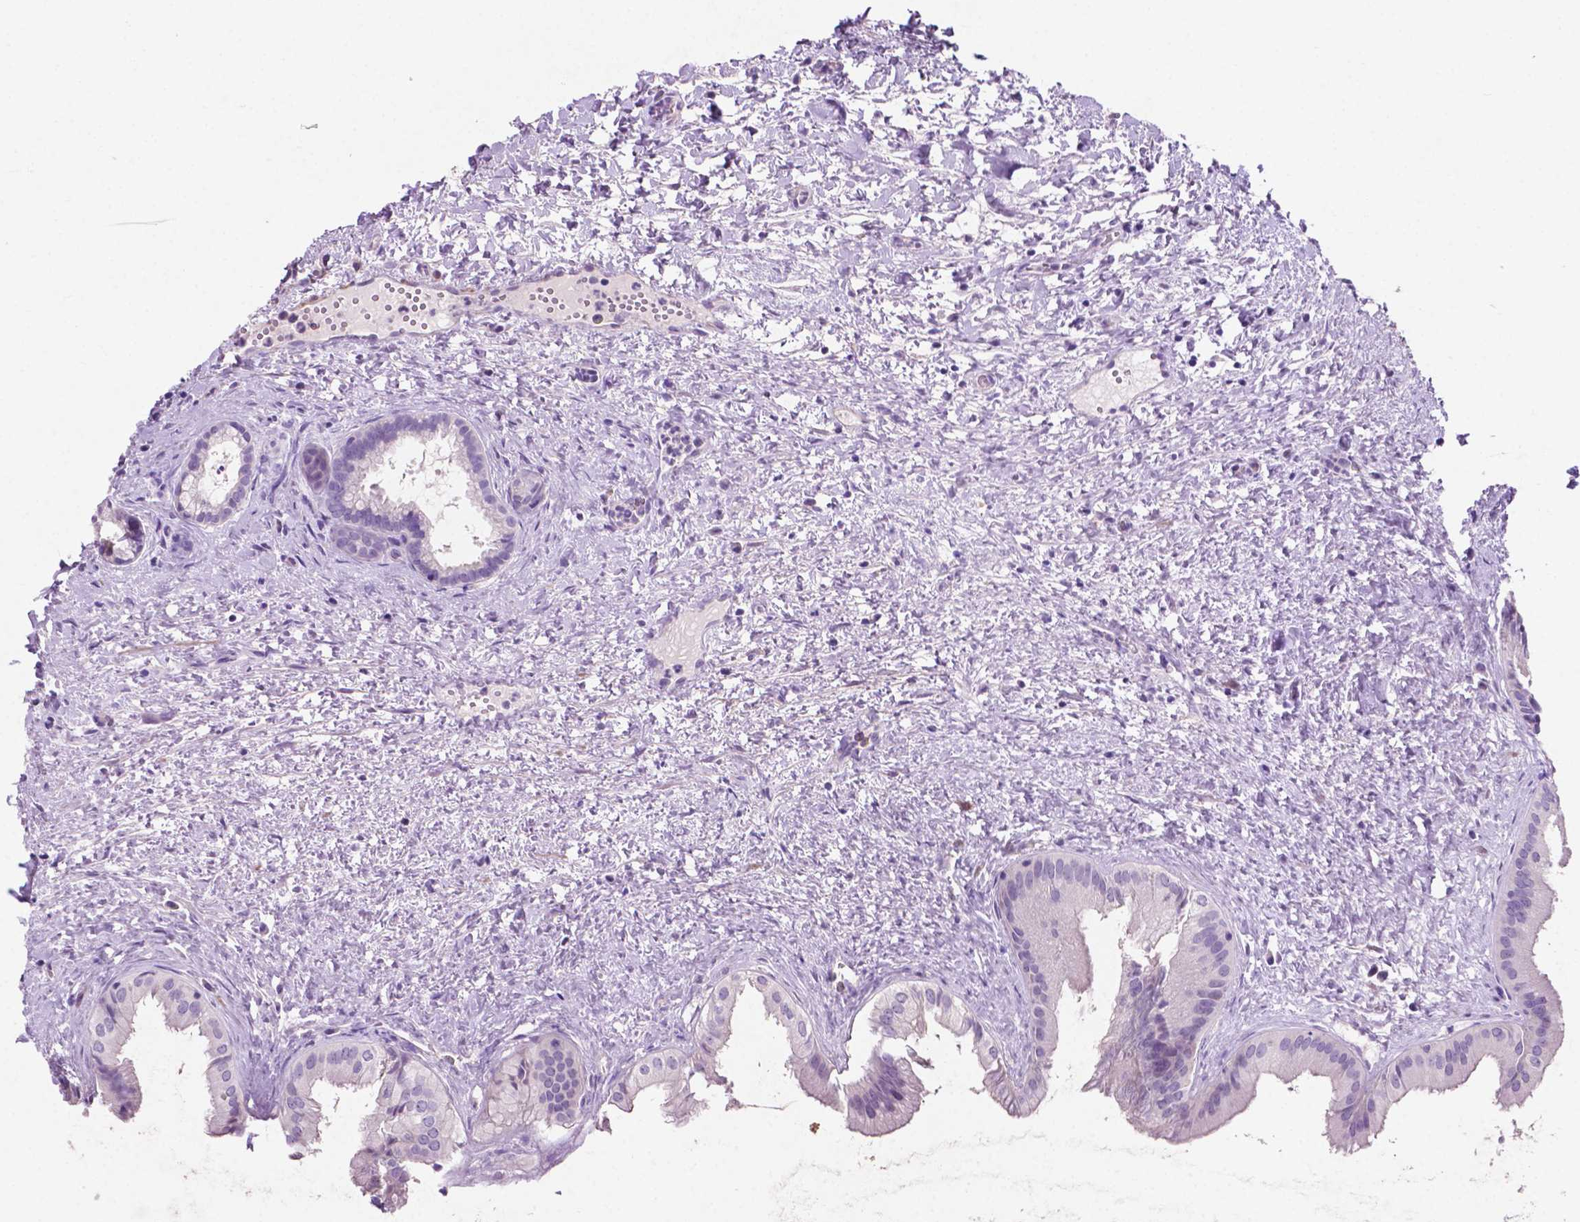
{"staining": {"intensity": "negative", "quantity": "none", "location": "none"}, "tissue": "gallbladder", "cell_type": "Glandular cells", "image_type": "normal", "snomed": [{"axis": "morphology", "description": "Normal tissue, NOS"}, {"axis": "topography", "description": "Gallbladder"}], "caption": "This is an immunohistochemistry photomicrograph of unremarkable gallbladder. There is no staining in glandular cells.", "gene": "ASPG", "patient": {"sex": "male", "age": 70}}